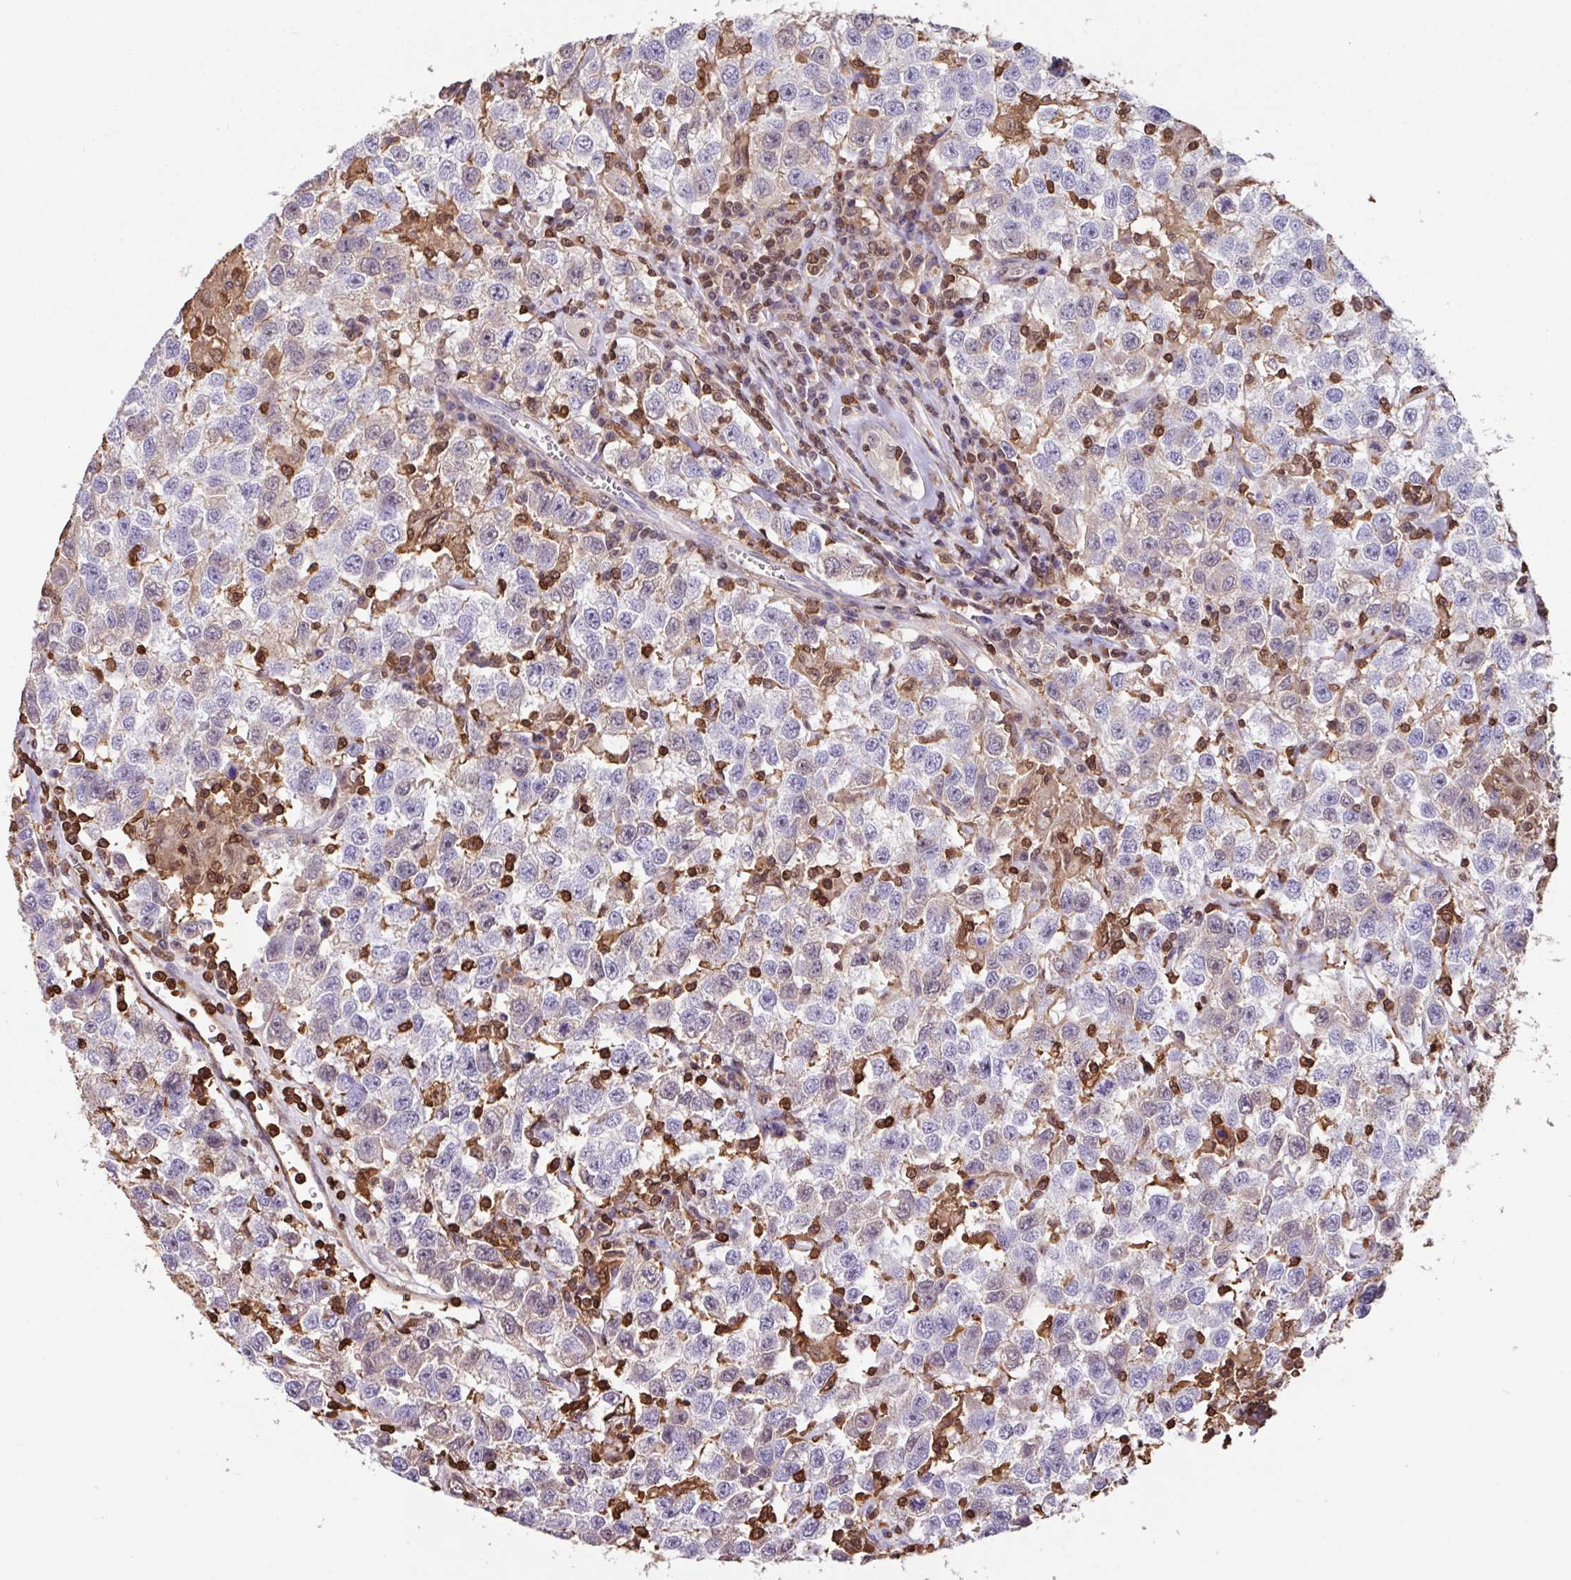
{"staining": {"intensity": "negative", "quantity": "none", "location": "none"}, "tissue": "testis cancer", "cell_type": "Tumor cells", "image_type": "cancer", "snomed": [{"axis": "morphology", "description": "Seminoma, NOS"}, {"axis": "topography", "description": "Testis"}], "caption": "High power microscopy histopathology image of an immunohistochemistry (IHC) micrograph of testis seminoma, revealing no significant expression in tumor cells.", "gene": "ARHGDIB", "patient": {"sex": "male", "age": 41}}